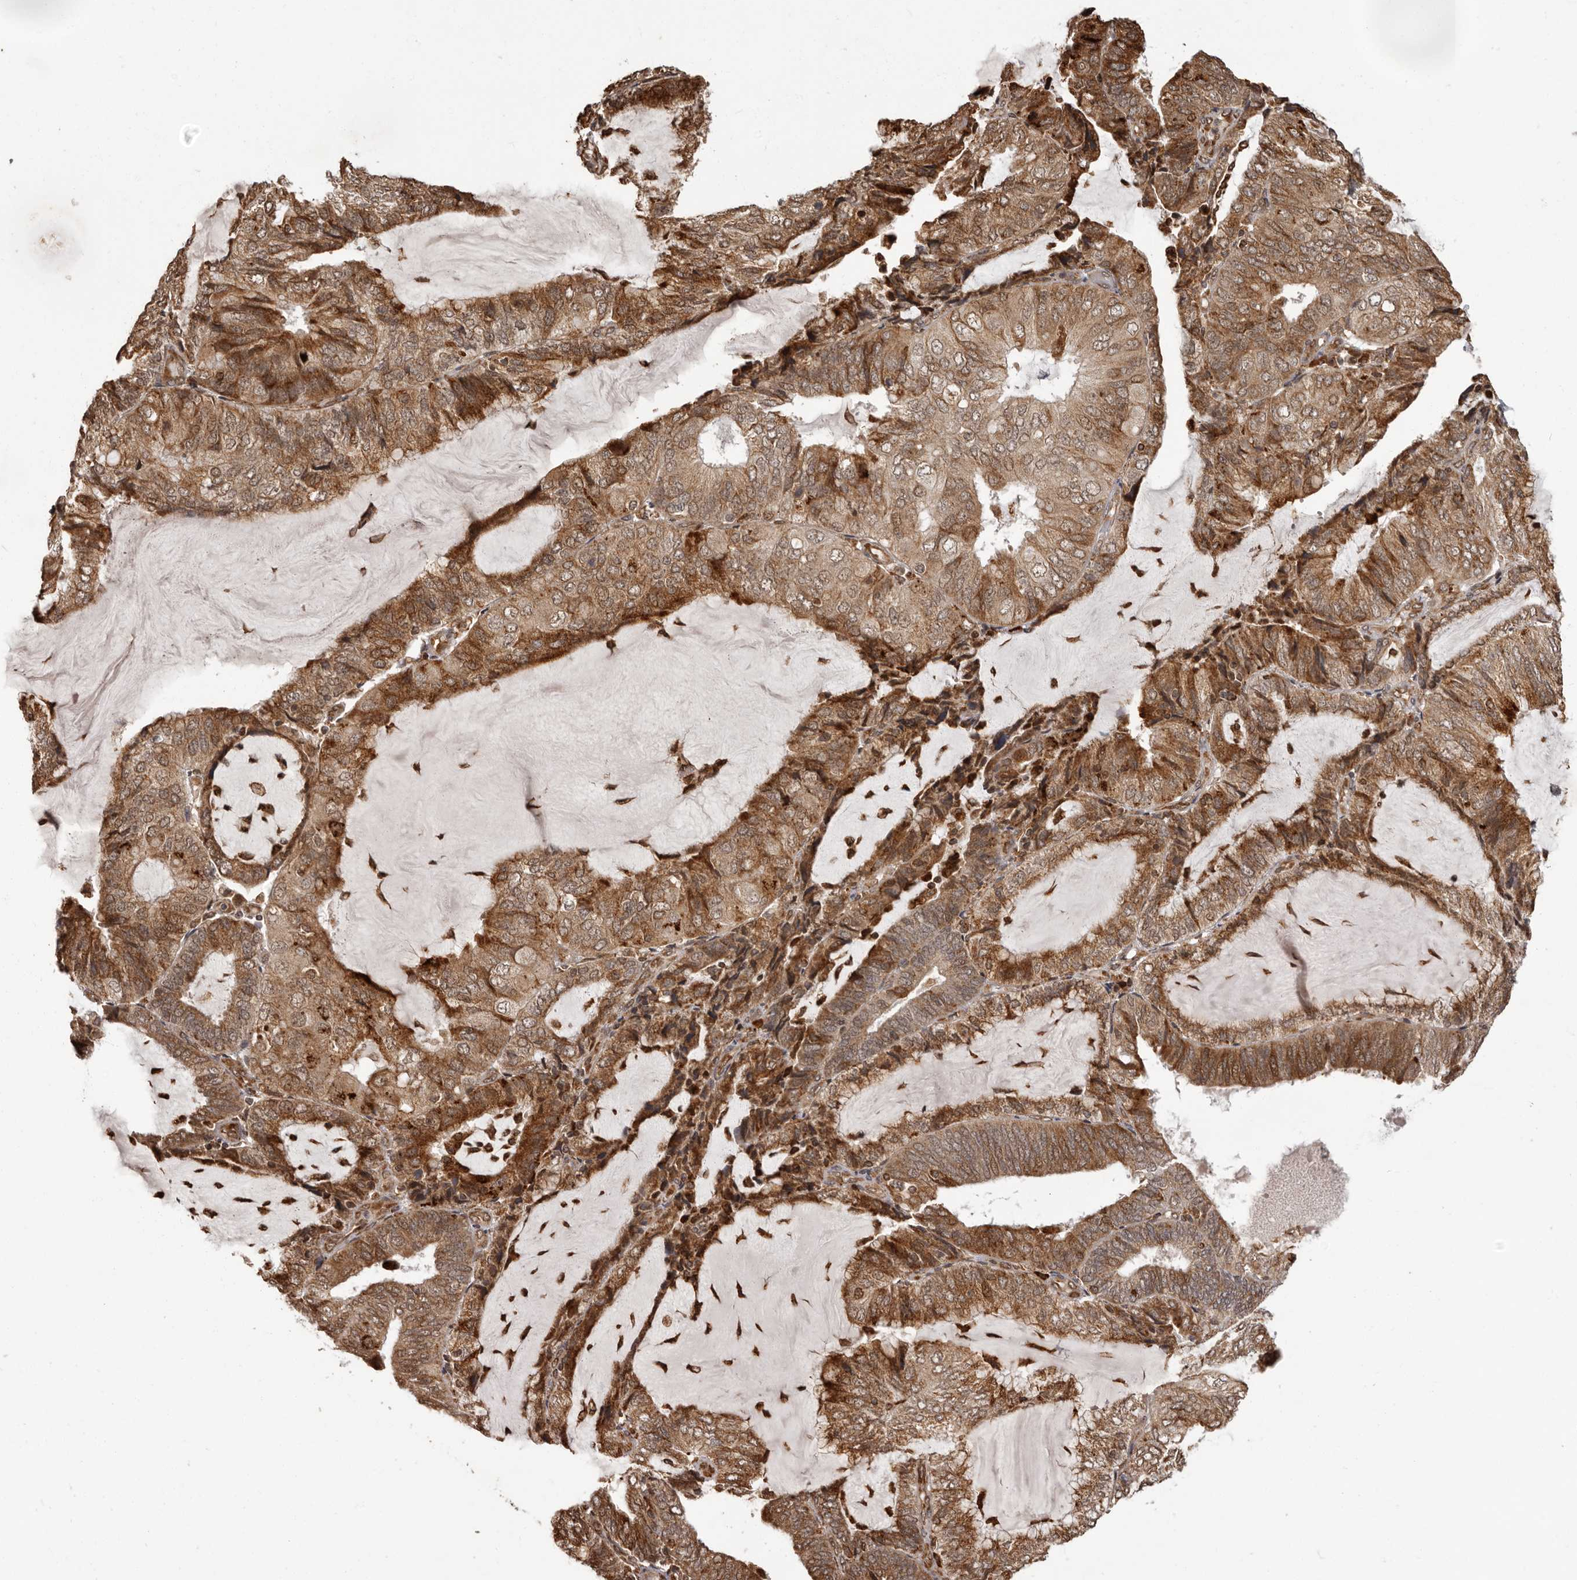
{"staining": {"intensity": "moderate", "quantity": ">75%", "location": "cytoplasmic/membranous"}, "tissue": "endometrial cancer", "cell_type": "Tumor cells", "image_type": "cancer", "snomed": [{"axis": "morphology", "description": "Adenocarcinoma, NOS"}, {"axis": "topography", "description": "Endometrium"}], "caption": "This is a micrograph of immunohistochemistry (IHC) staining of endometrial adenocarcinoma, which shows moderate positivity in the cytoplasmic/membranous of tumor cells.", "gene": "IL32", "patient": {"sex": "female", "age": 81}}